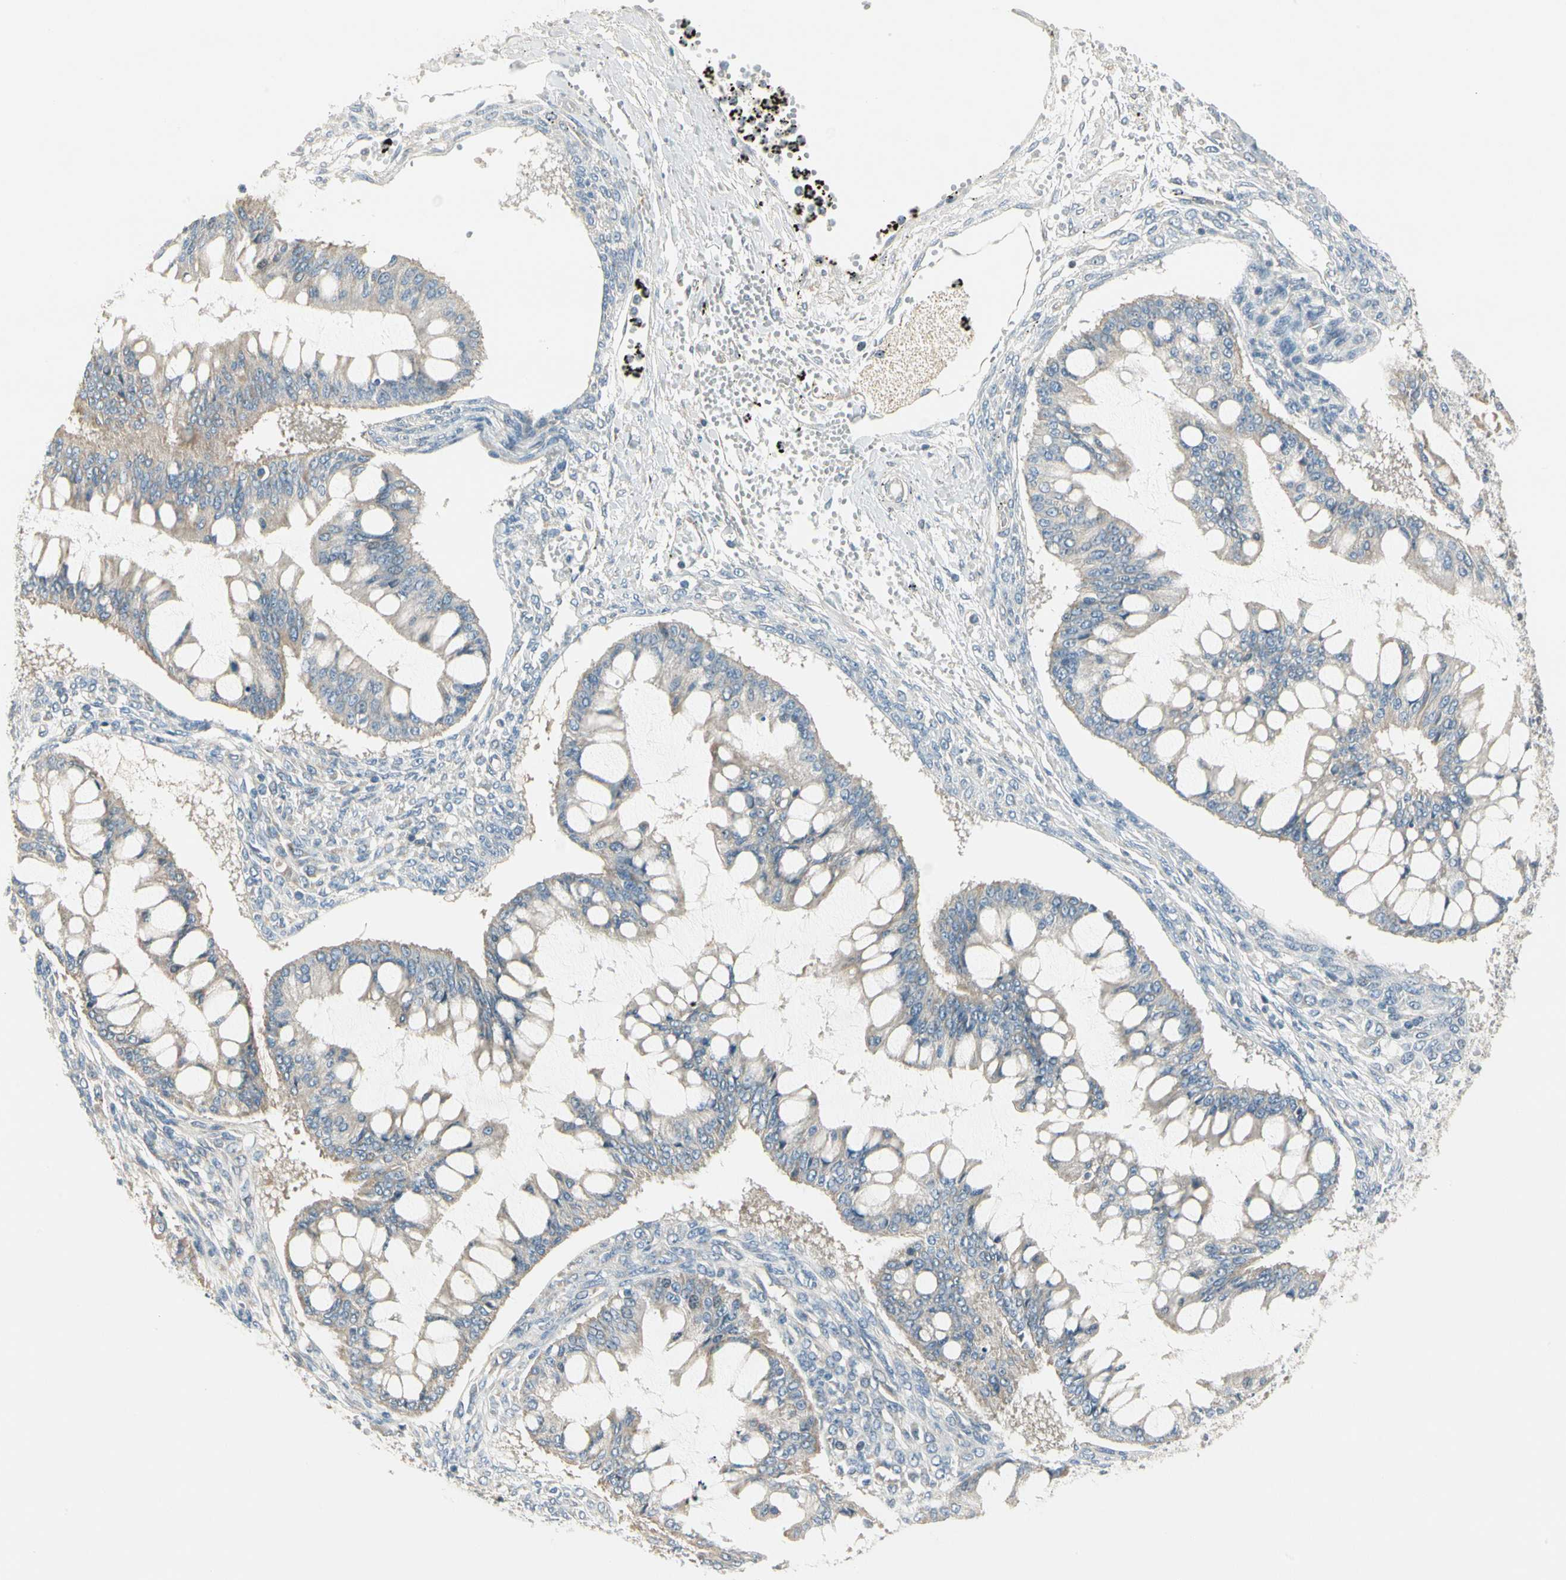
{"staining": {"intensity": "negative", "quantity": "none", "location": "none"}, "tissue": "ovarian cancer", "cell_type": "Tumor cells", "image_type": "cancer", "snomed": [{"axis": "morphology", "description": "Cystadenocarcinoma, mucinous, NOS"}, {"axis": "topography", "description": "Ovary"}], "caption": "A histopathology image of human mucinous cystadenocarcinoma (ovarian) is negative for staining in tumor cells. The staining is performed using DAB brown chromogen with nuclei counter-stained in using hematoxylin.", "gene": "ADGRA3", "patient": {"sex": "female", "age": 73}}